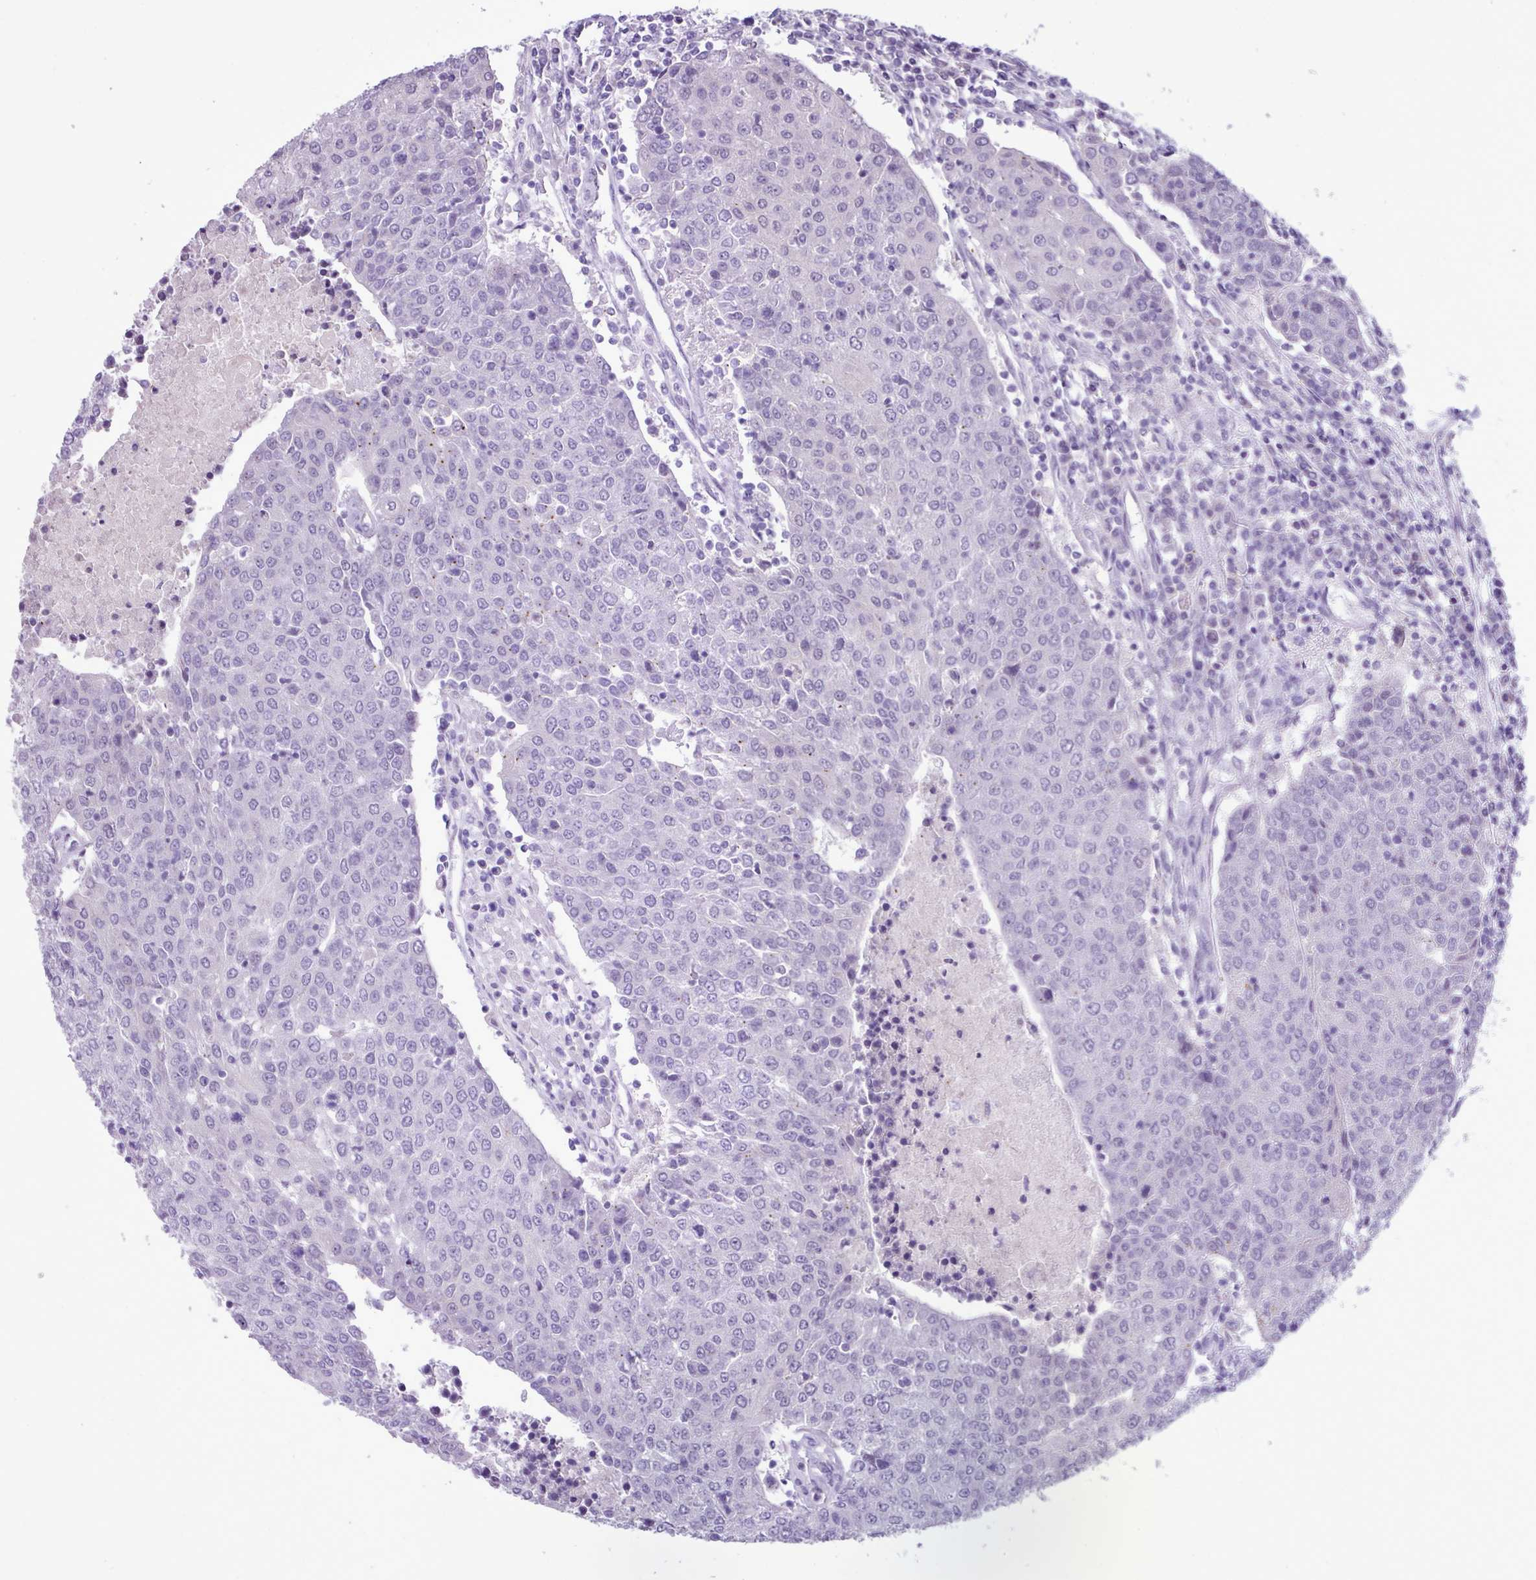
{"staining": {"intensity": "negative", "quantity": "none", "location": "none"}, "tissue": "urothelial cancer", "cell_type": "Tumor cells", "image_type": "cancer", "snomed": [{"axis": "morphology", "description": "Urothelial carcinoma, High grade"}, {"axis": "topography", "description": "Urinary bladder"}], "caption": "IHC of human urothelial carcinoma (high-grade) shows no expression in tumor cells.", "gene": "SPINK8", "patient": {"sex": "female", "age": 85}}